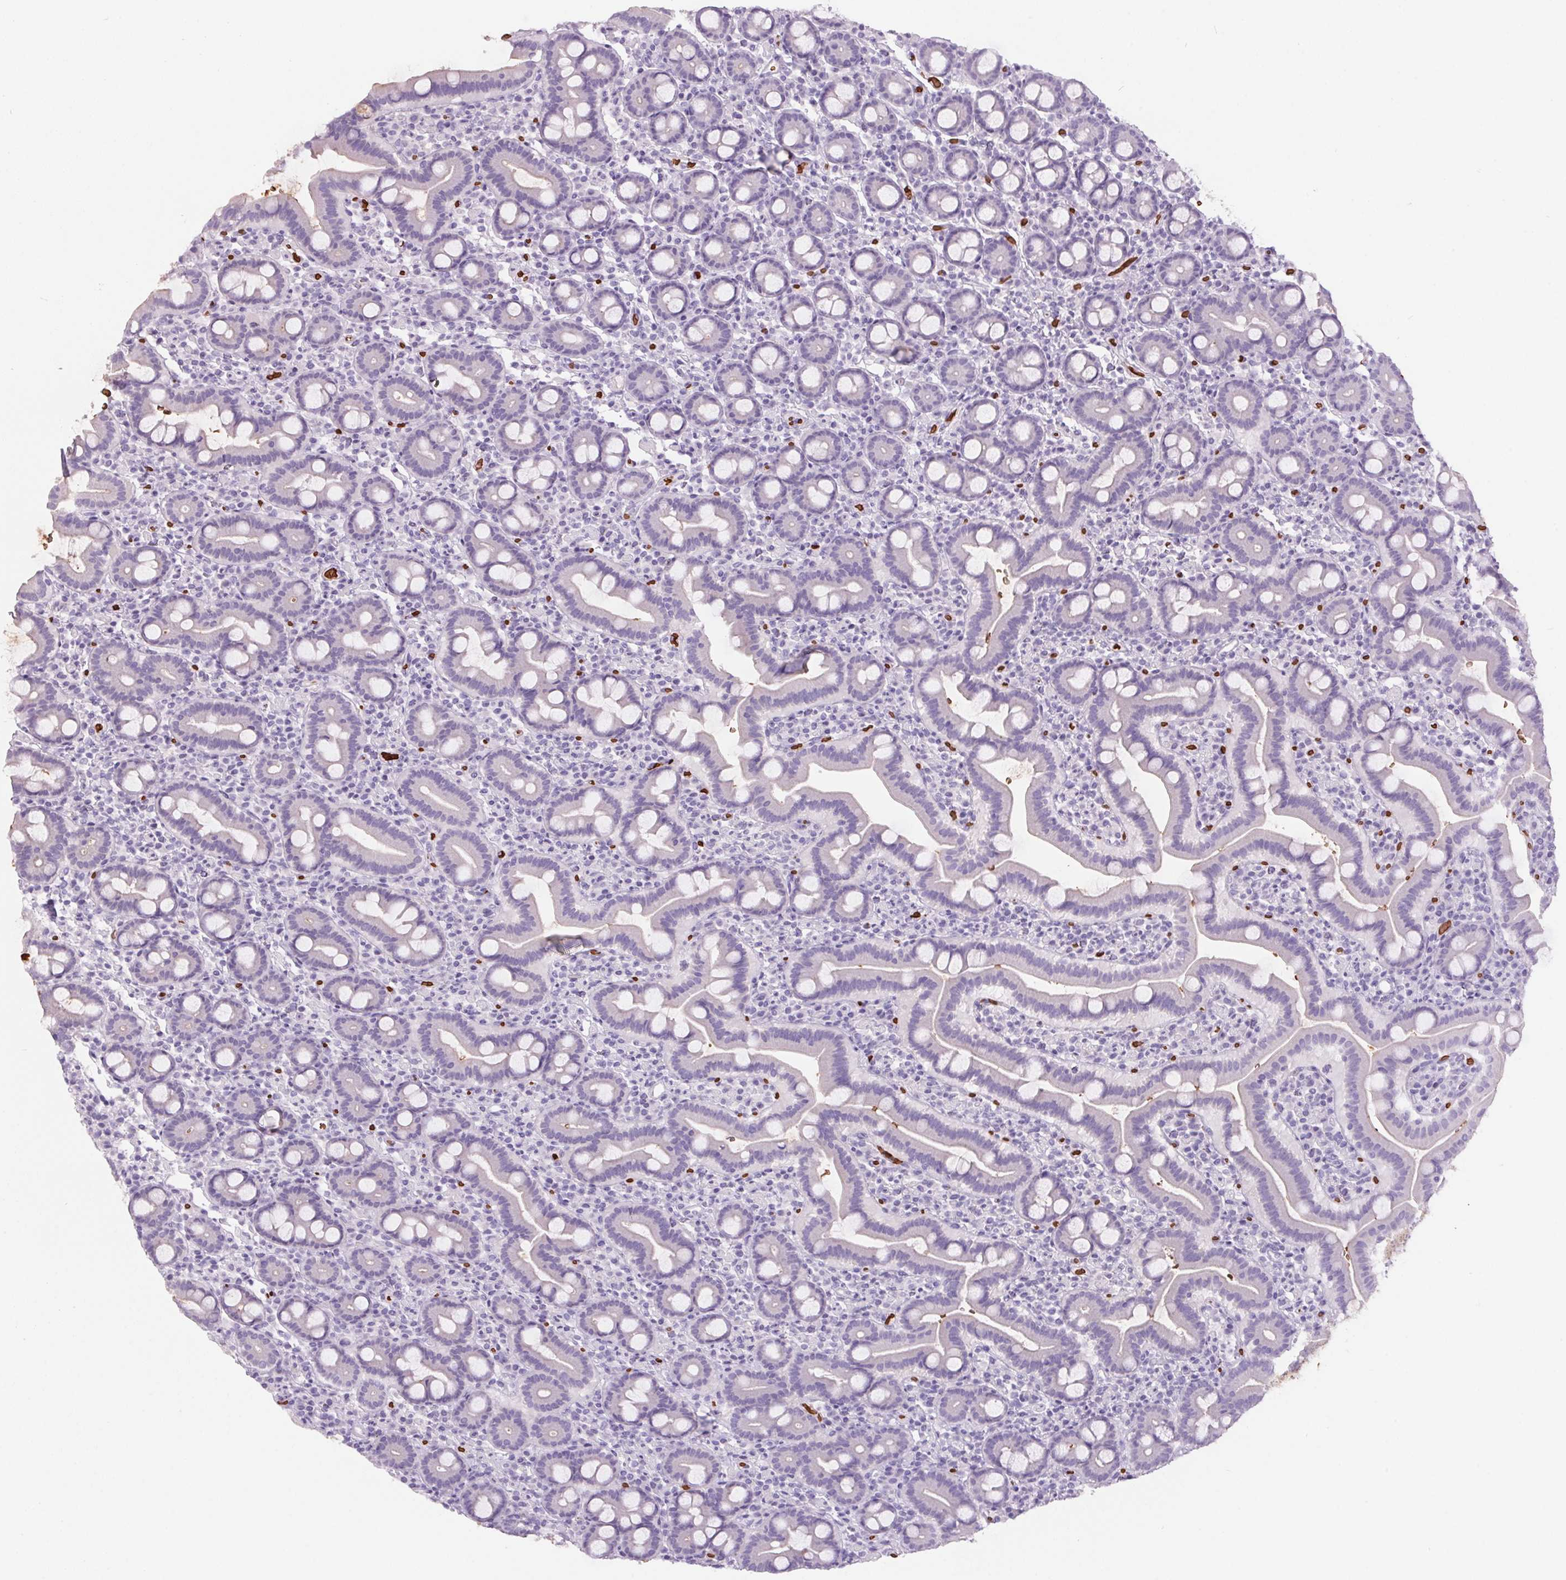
{"staining": {"intensity": "negative", "quantity": "none", "location": "none"}, "tissue": "small intestine", "cell_type": "Glandular cells", "image_type": "normal", "snomed": [{"axis": "morphology", "description": "Normal tissue, NOS"}, {"axis": "topography", "description": "Small intestine"}], "caption": "Immunohistochemistry (IHC) micrograph of benign human small intestine stained for a protein (brown), which shows no positivity in glandular cells. The staining was performed using DAB (3,3'-diaminobenzidine) to visualize the protein expression in brown, while the nuclei were stained in blue with hematoxylin (Magnification: 20x).", "gene": "HBQ1", "patient": {"sex": "male", "age": 26}}